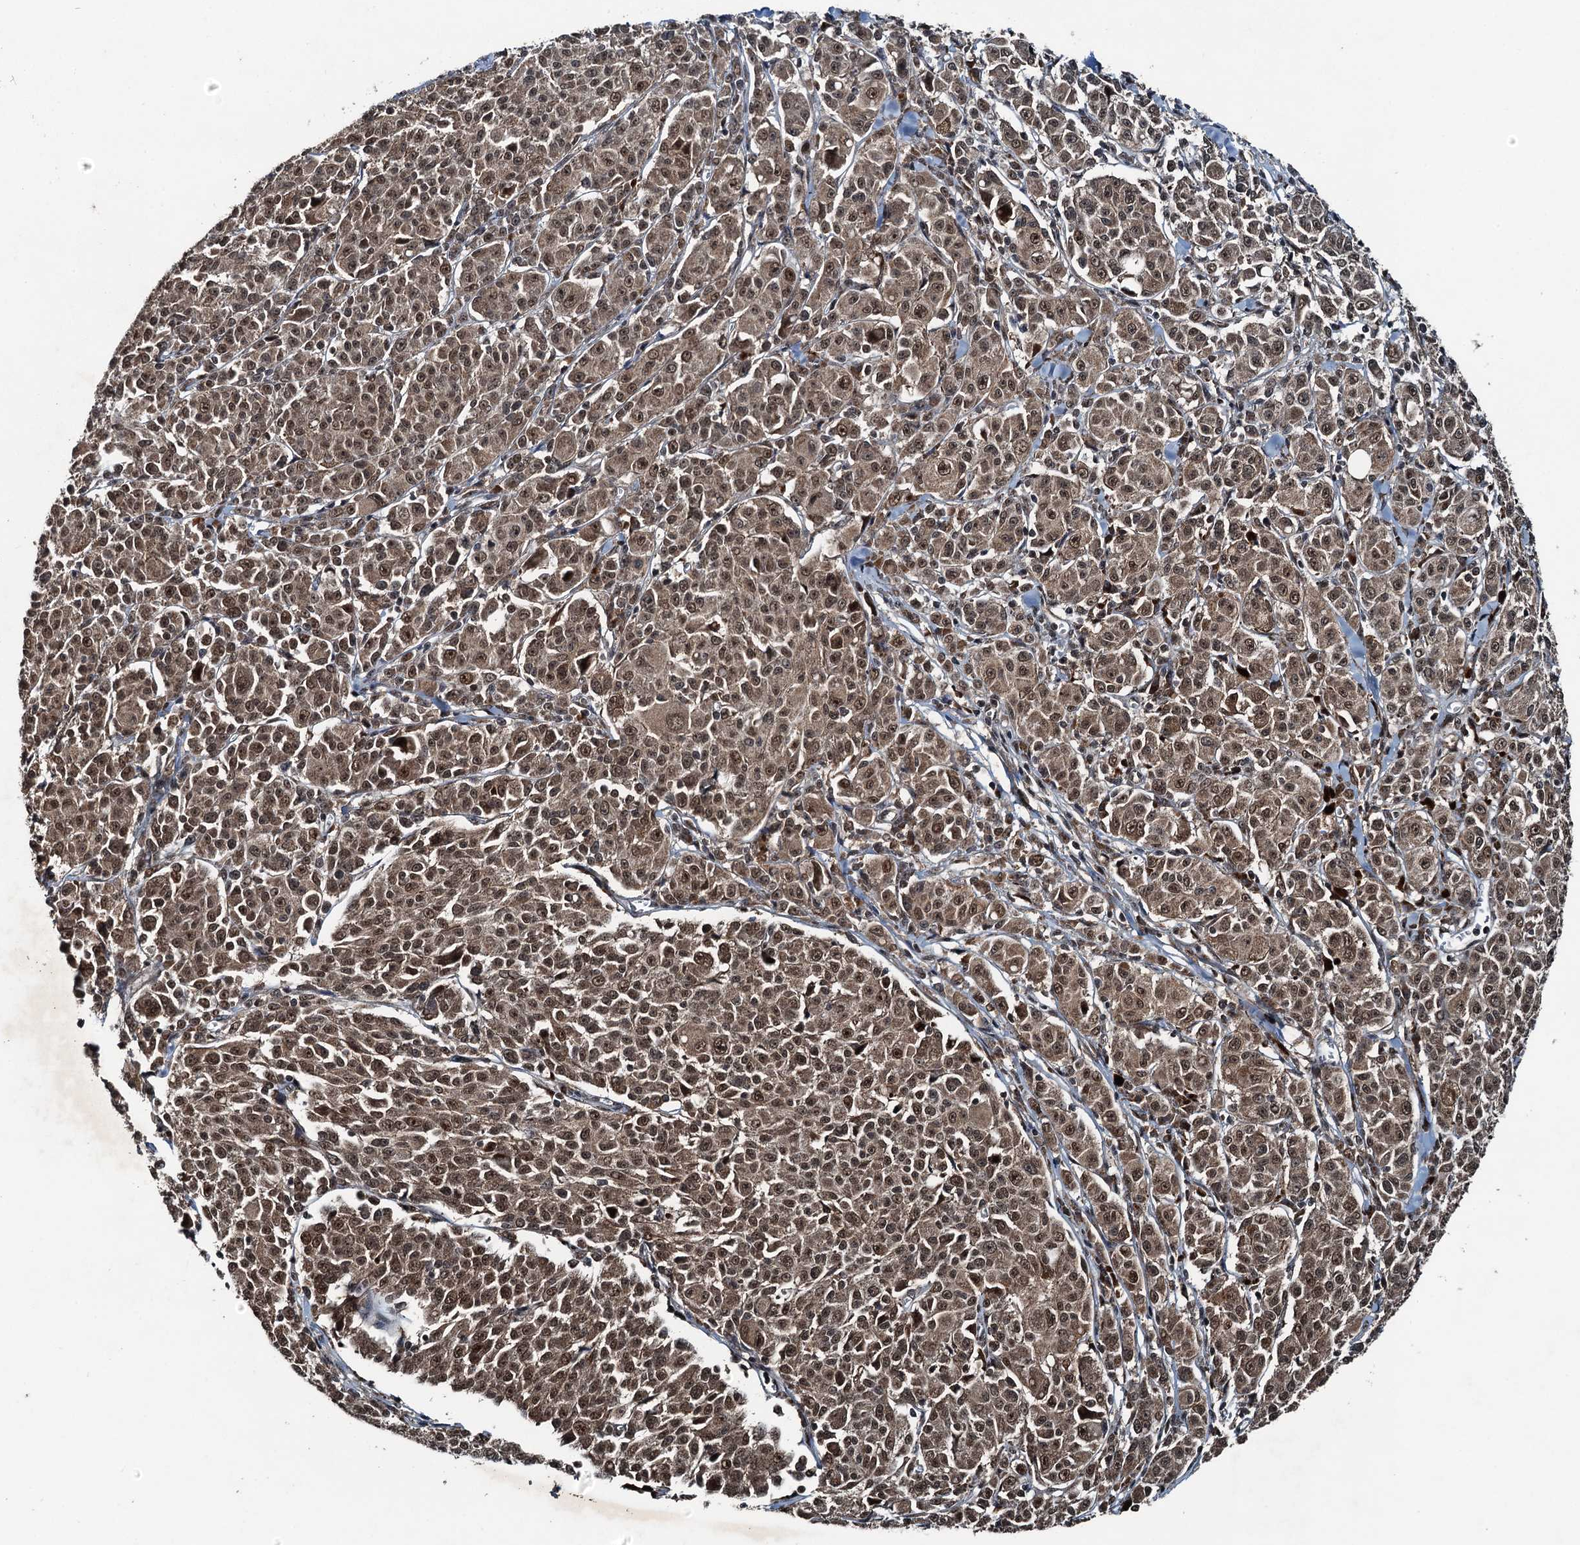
{"staining": {"intensity": "moderate", "quantity": ">75%", "location": "cytoplasmic/membranous,nuclear"}, "tissue": "melanoma", "cell_type": "Tumor cells", "image_type": "cancer", "snomed": [{"axis": "morphology", "description": "Malignant melanoma, NOS"}, {"axis": "topography", "description": "Skin"}], "caption": "DAB (3,3'-diaminobenzidine) immunohistochemical staining of human malignant melanoma demonstrates moderate cytoplasmic/membranous and nuclear protein staining in about >75% of tumor cells.", "gene": "UBXN6", "patient": {"sex": "female", "age": 52}}